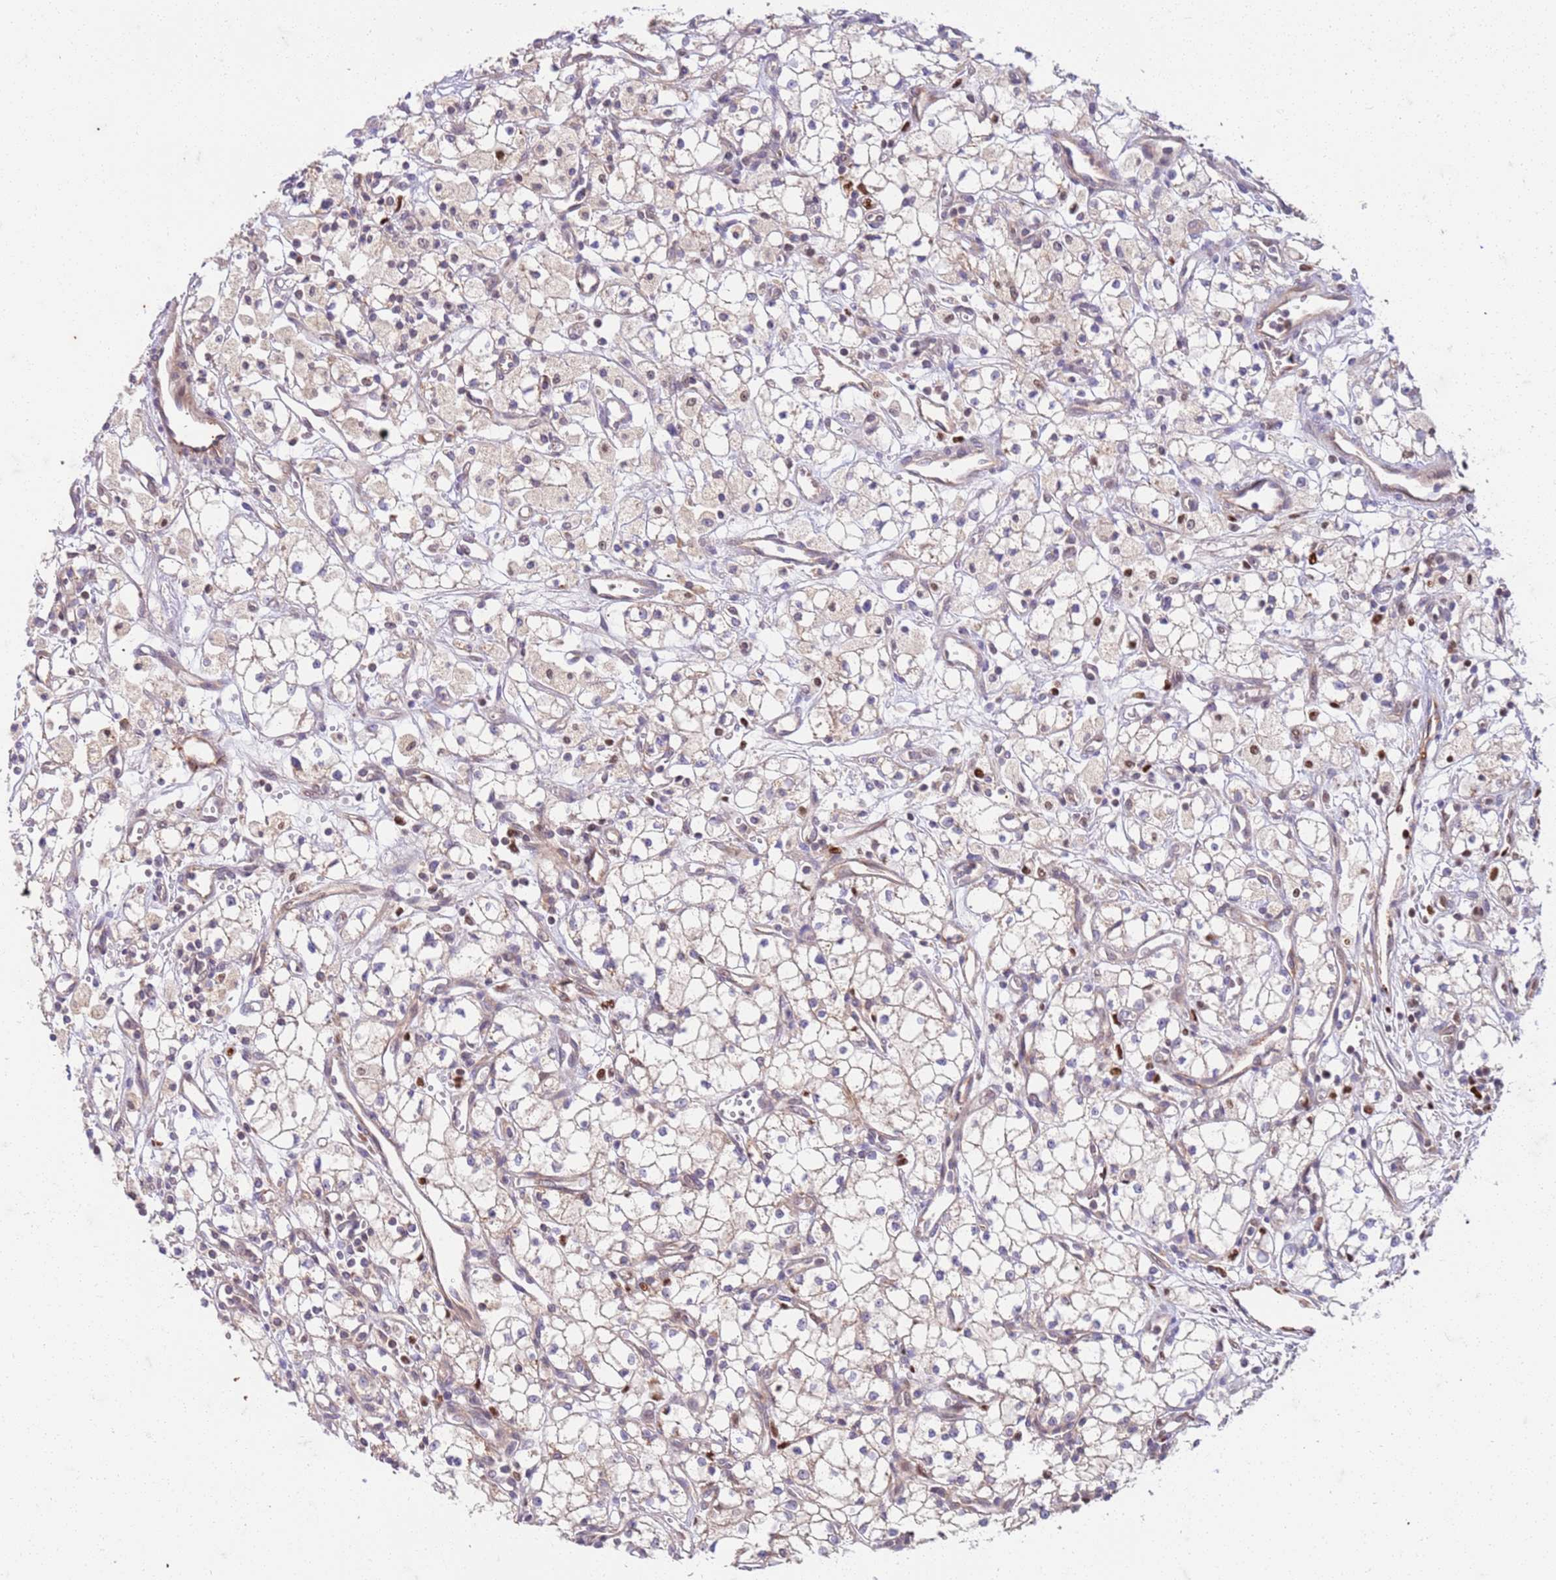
{"staining": {"intensity": "negative", "quantity": "none", "location": "none"}, "tissue": "renal cancer", "cell_type": "Tumor cells", "image_type": "cancer", "snomed": [{"axis": "morphology", "description": "Adenocarcinoma, NOS"}, {"axis": "topography", "description": "Kidney"}], "caption": "A high-resolution image shows immunohistochemistry (IHC) staining of renal adenocarcinoma, which displays no significant positivity in tumor cells.", "gene": "OSBP", "patient": {"sex": "male", "age": 59}}